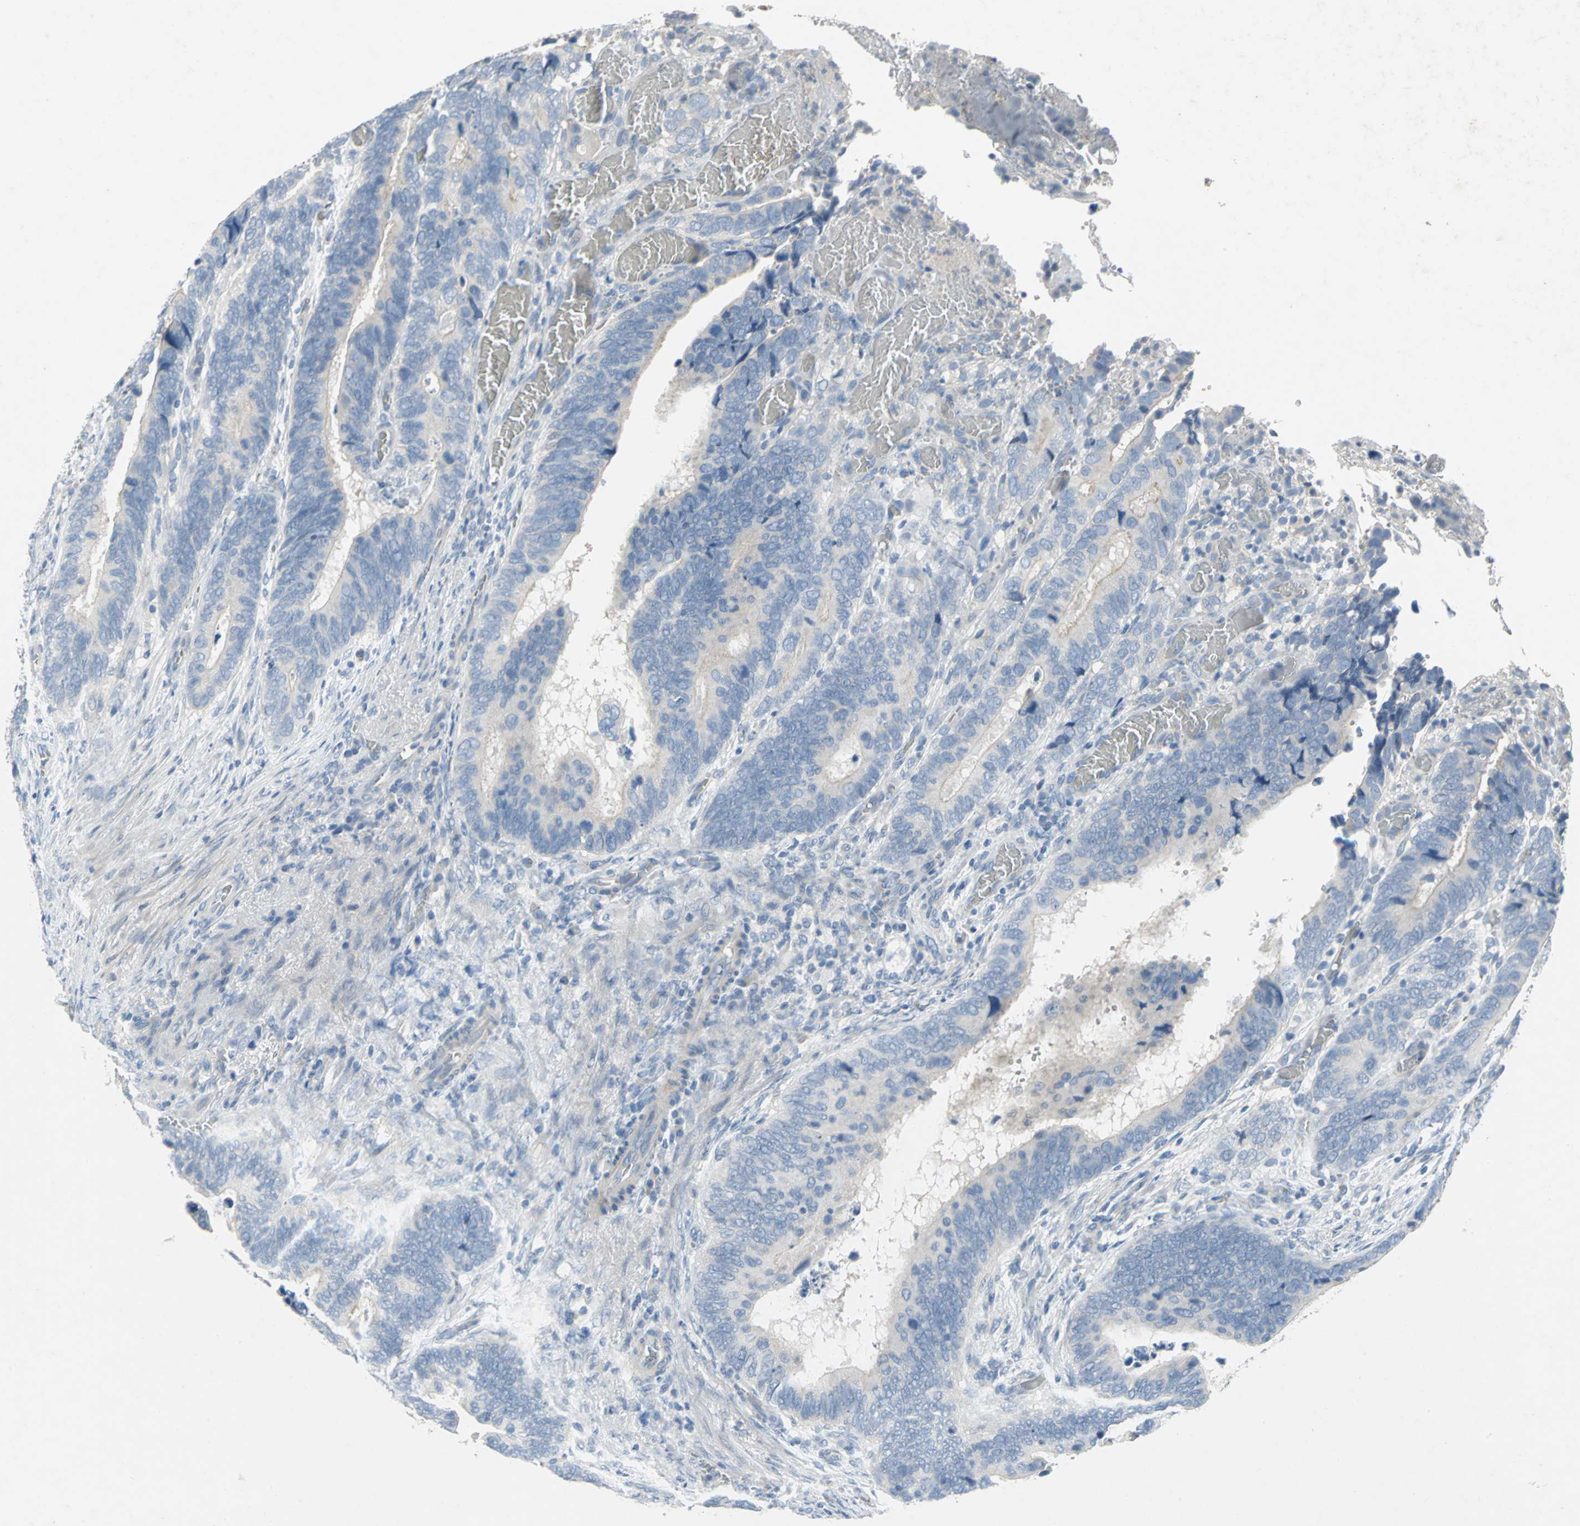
{"staining": {"intensity": "negative", "quantity": "none", "location": "none"}, "tissue": "colorectal cancer", "cell_type": "Tumor cells", "image_type": "cancer", "snomed": [{"axis": "morphology", "description": "Adenocarcinoma, NOS"}, {"axis": "topography", "description": "Colon"}], "caption": "IHC of adenocarcinoma (colorectal) exhibits no staining in tumor cells.", "gene": "PTGDS", "patient": {"sex": "male", "age": 72}}